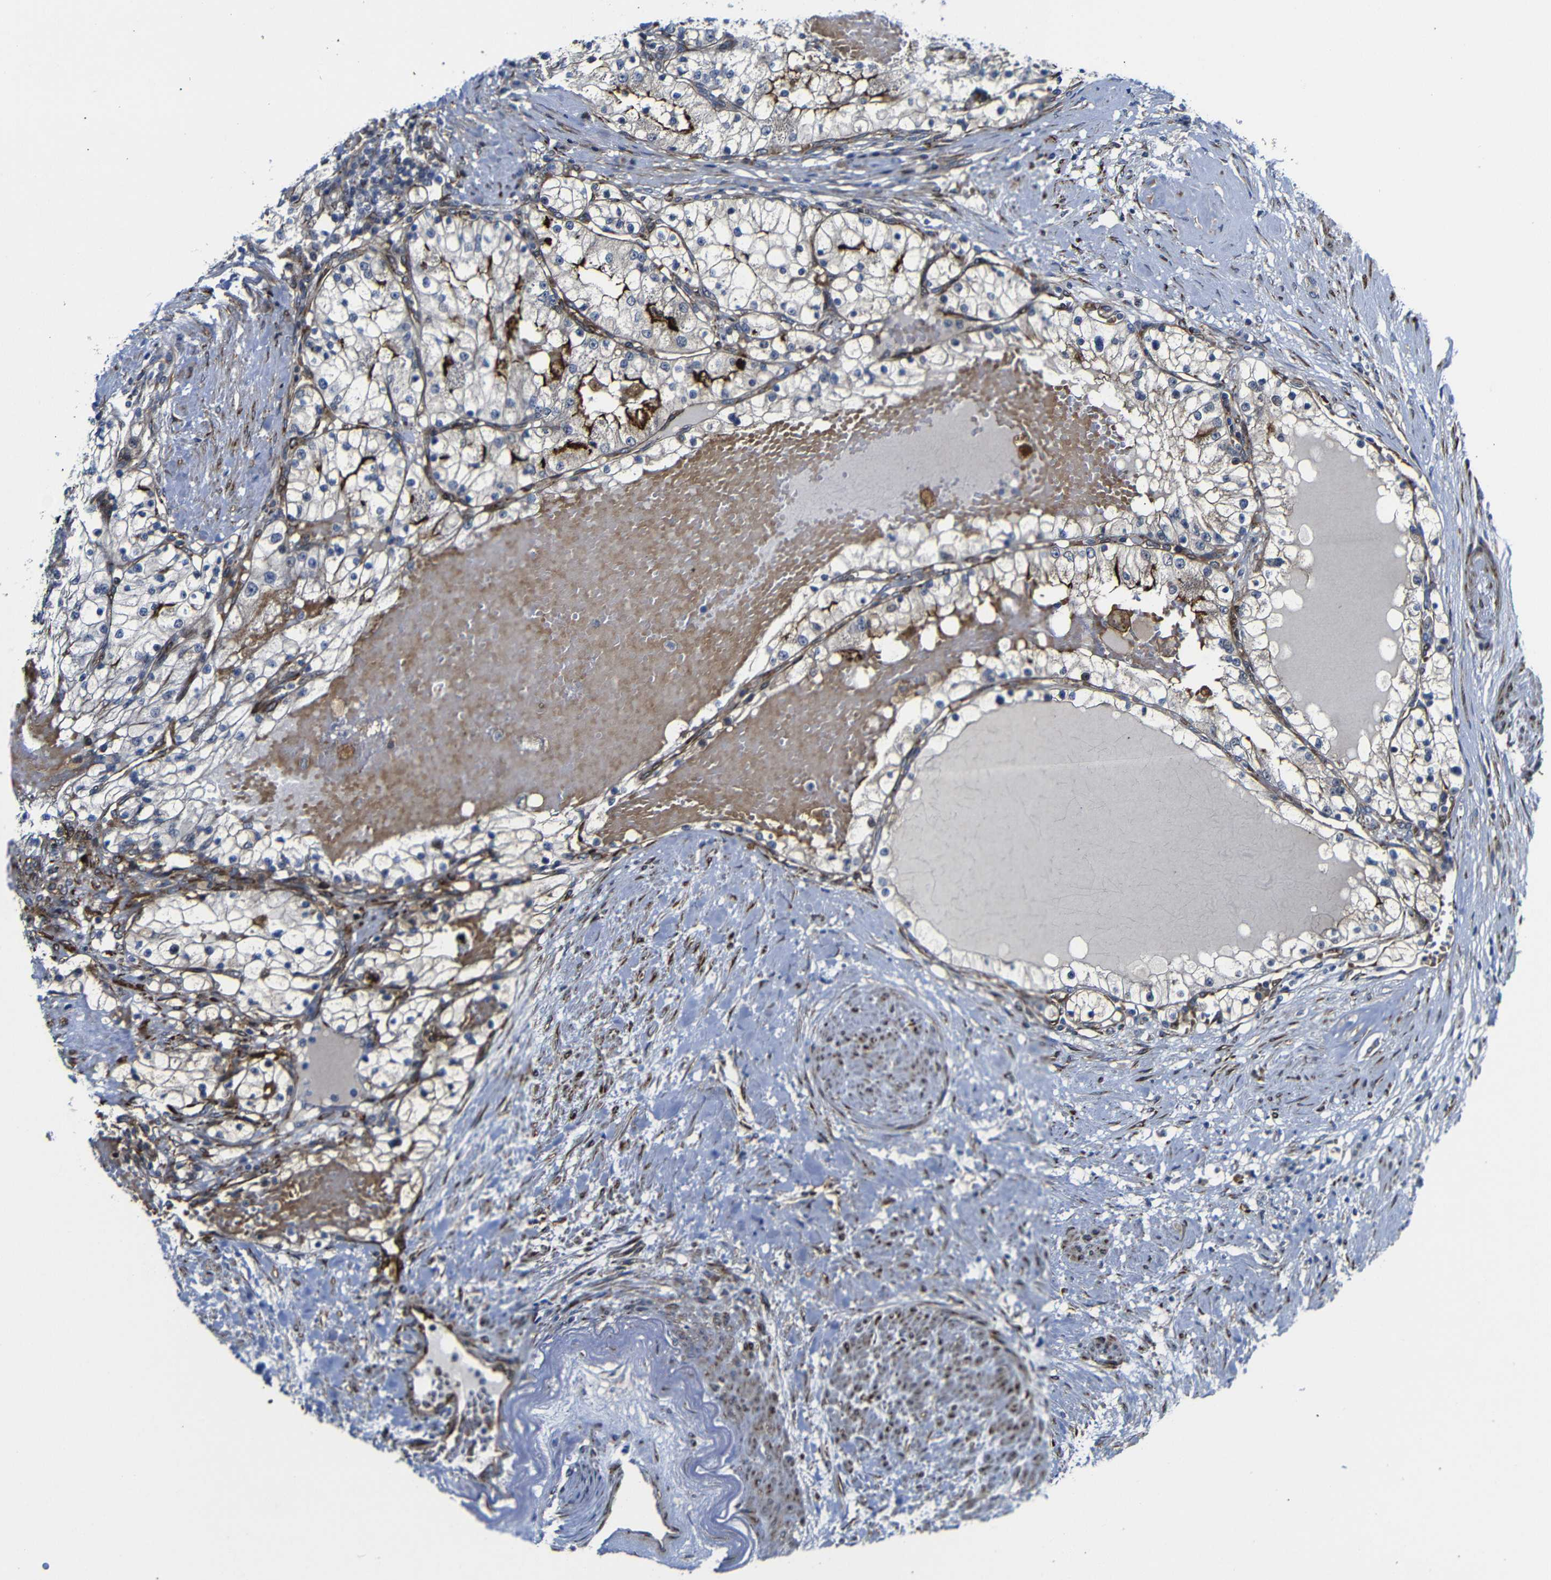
{"staining": {"intensity": "strong", "quantity": "<25%", "location": "cytoplasmic/membranous"}, "tissue": "renal cancer", "cell_type": "Tumor cells", "image_type": "cancer", "snomed": [{"axis": "morphology", "description": "Adenocarcinoma, NOS"}, {"axis": "topography", "description": "Kidney"}], "caption": "This image shows immunohistochemistry staining of adenocarcinoma (renal), with medium strong cytoplasmic/membranous expression in about <25% of tumor cells.", "gene": "PARP14", "patient": {"sex": "male", "age": 68}}